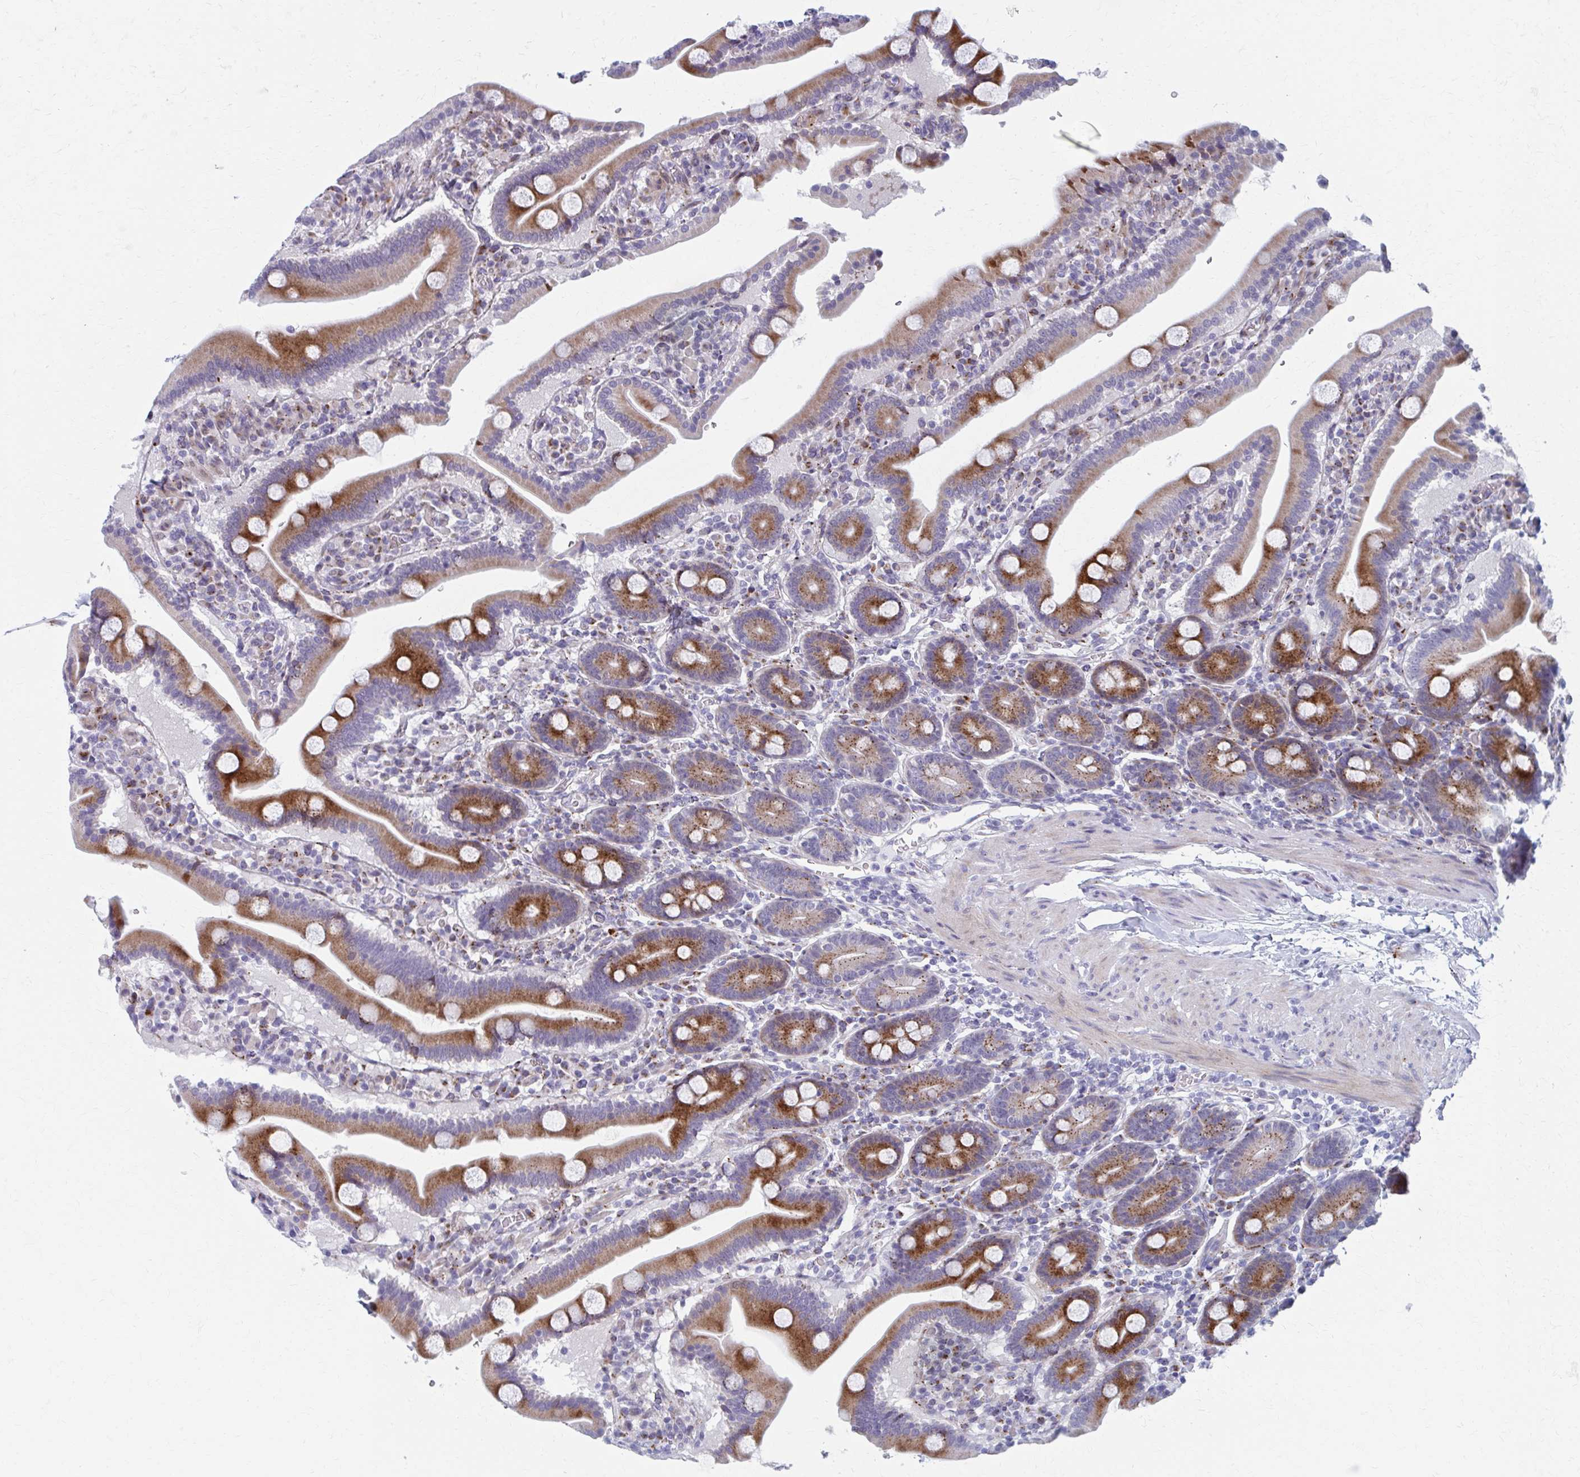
{"staining": {"intensity": "moderate", "quantity": "25%-75%", "location": "cytoplasmic/membranous"}, "tissue": "duodenum", "cell_type": "Glandular cells", "image_type": "normal", "snomed": [{"axis": "morphology", "description": "Normal tissue, NOS"}, {"axis": "topography", "description": "Duodenum"}], "caption": "Immunohistochemistry image of normal duodenum: human duodenum stained using IHC demonstrates medium levels of moderate protein expression localized specifically in the cytoplasmic/membranous of glandular cells, appearing as a cytoplasmic/membranous brown color.", "gene": "OLFM2", "patient": {"sex": "male", "age": 55}}